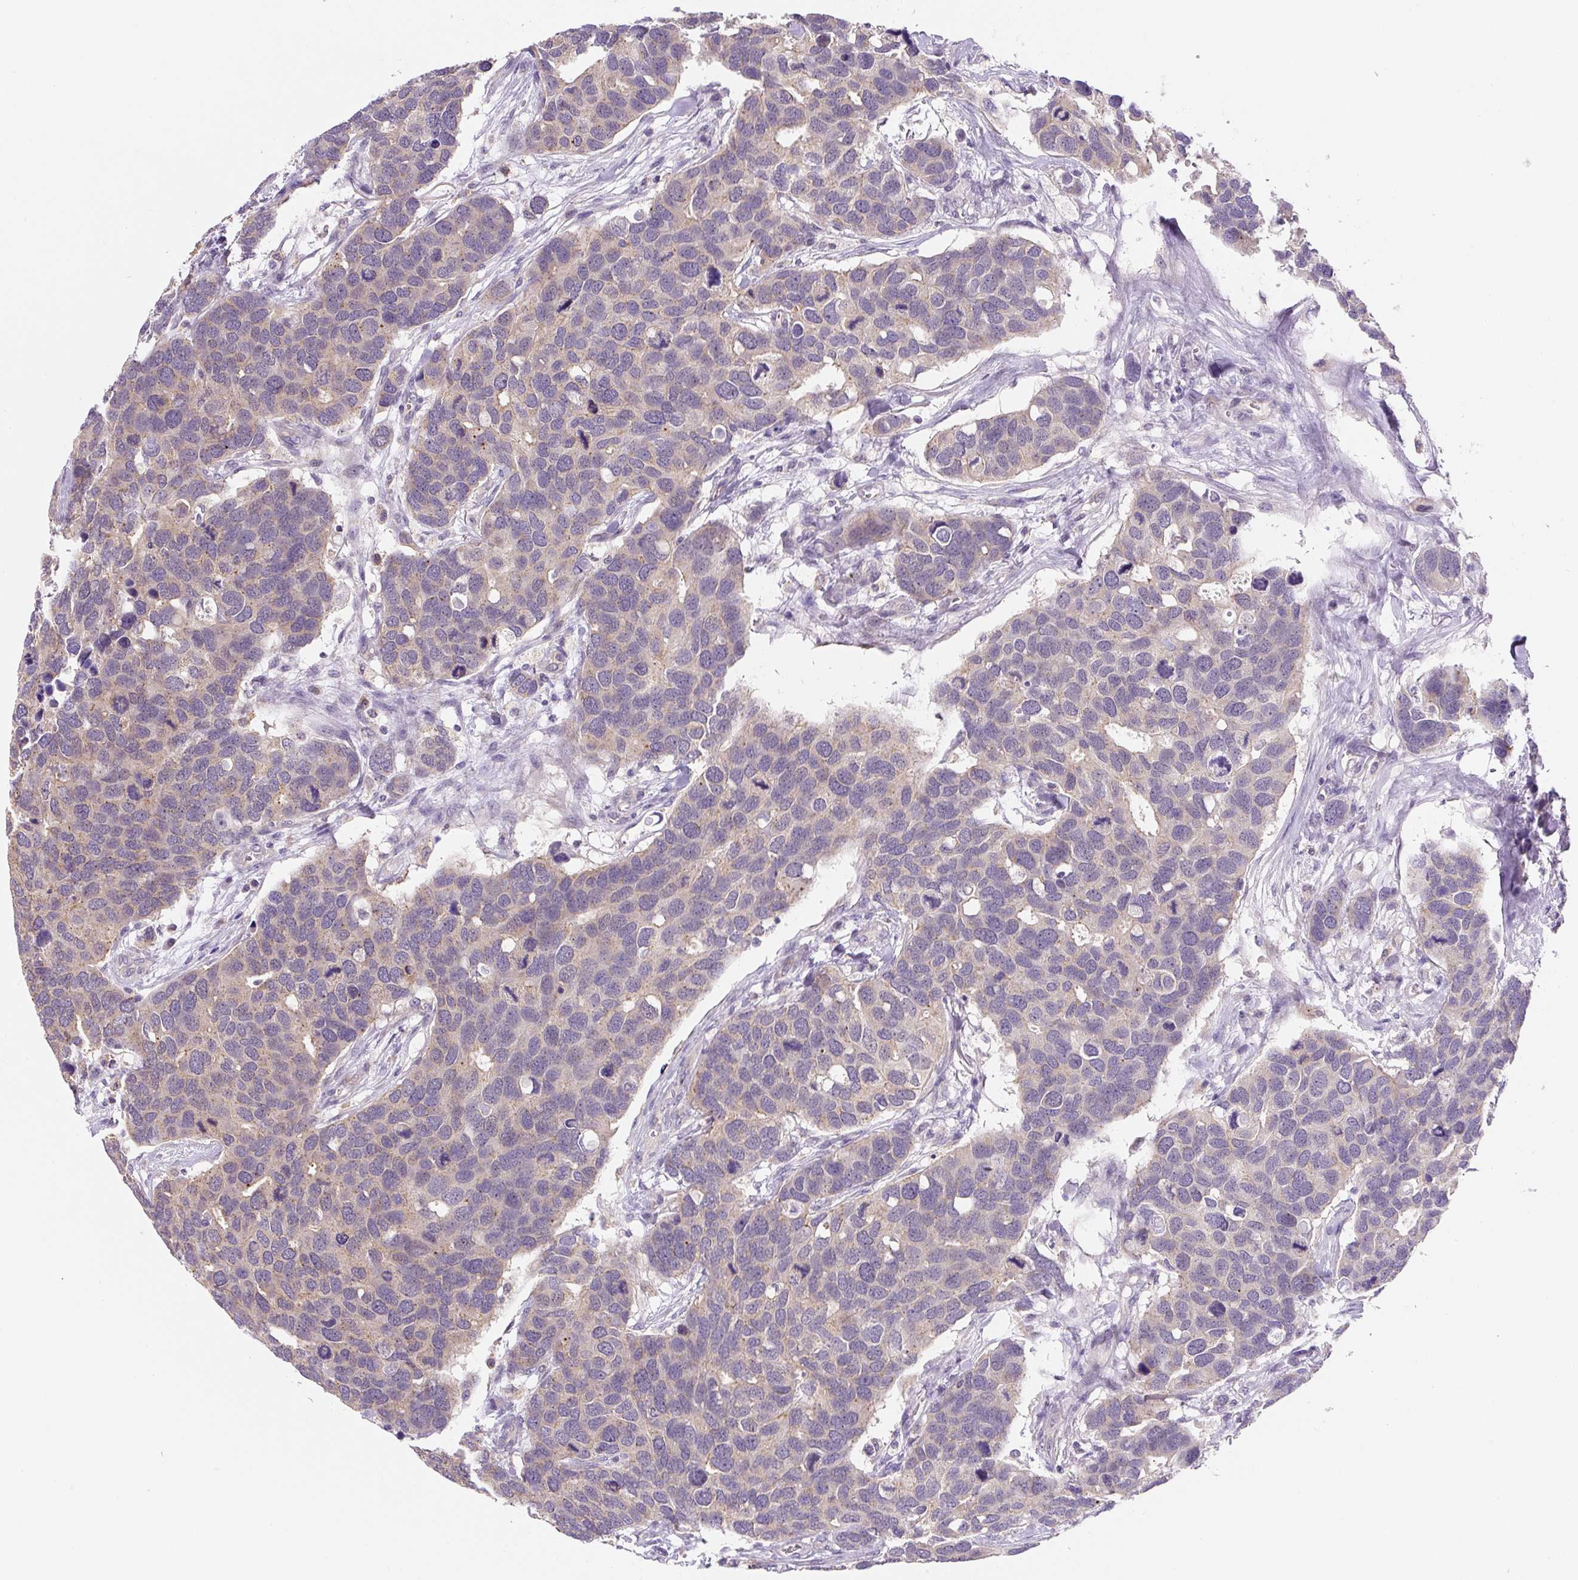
{"staining": {"intensity": "negative", "quantity": "none", "location": "none"}, "tissue": "breast cancer", "cell_type": "Tumor cells", "image_type": "cancer", "snomed": [{"axis": "morphology", "description": "Duct carcinoma"}, {"axis": "topography", "description": "Breast"}], "caption": "This is a micrograph of IHC staining of invasive ductal carcinoma (breast), which shows no positivity in tumor cells. (DAB (3,3'-diaminobenzidine) immunohistochemistry (IHC) visualized using brightfield microscopy, high magnification).", "gene": "PLA2G4A", "patient": {"sex": "female", "age": 83}}